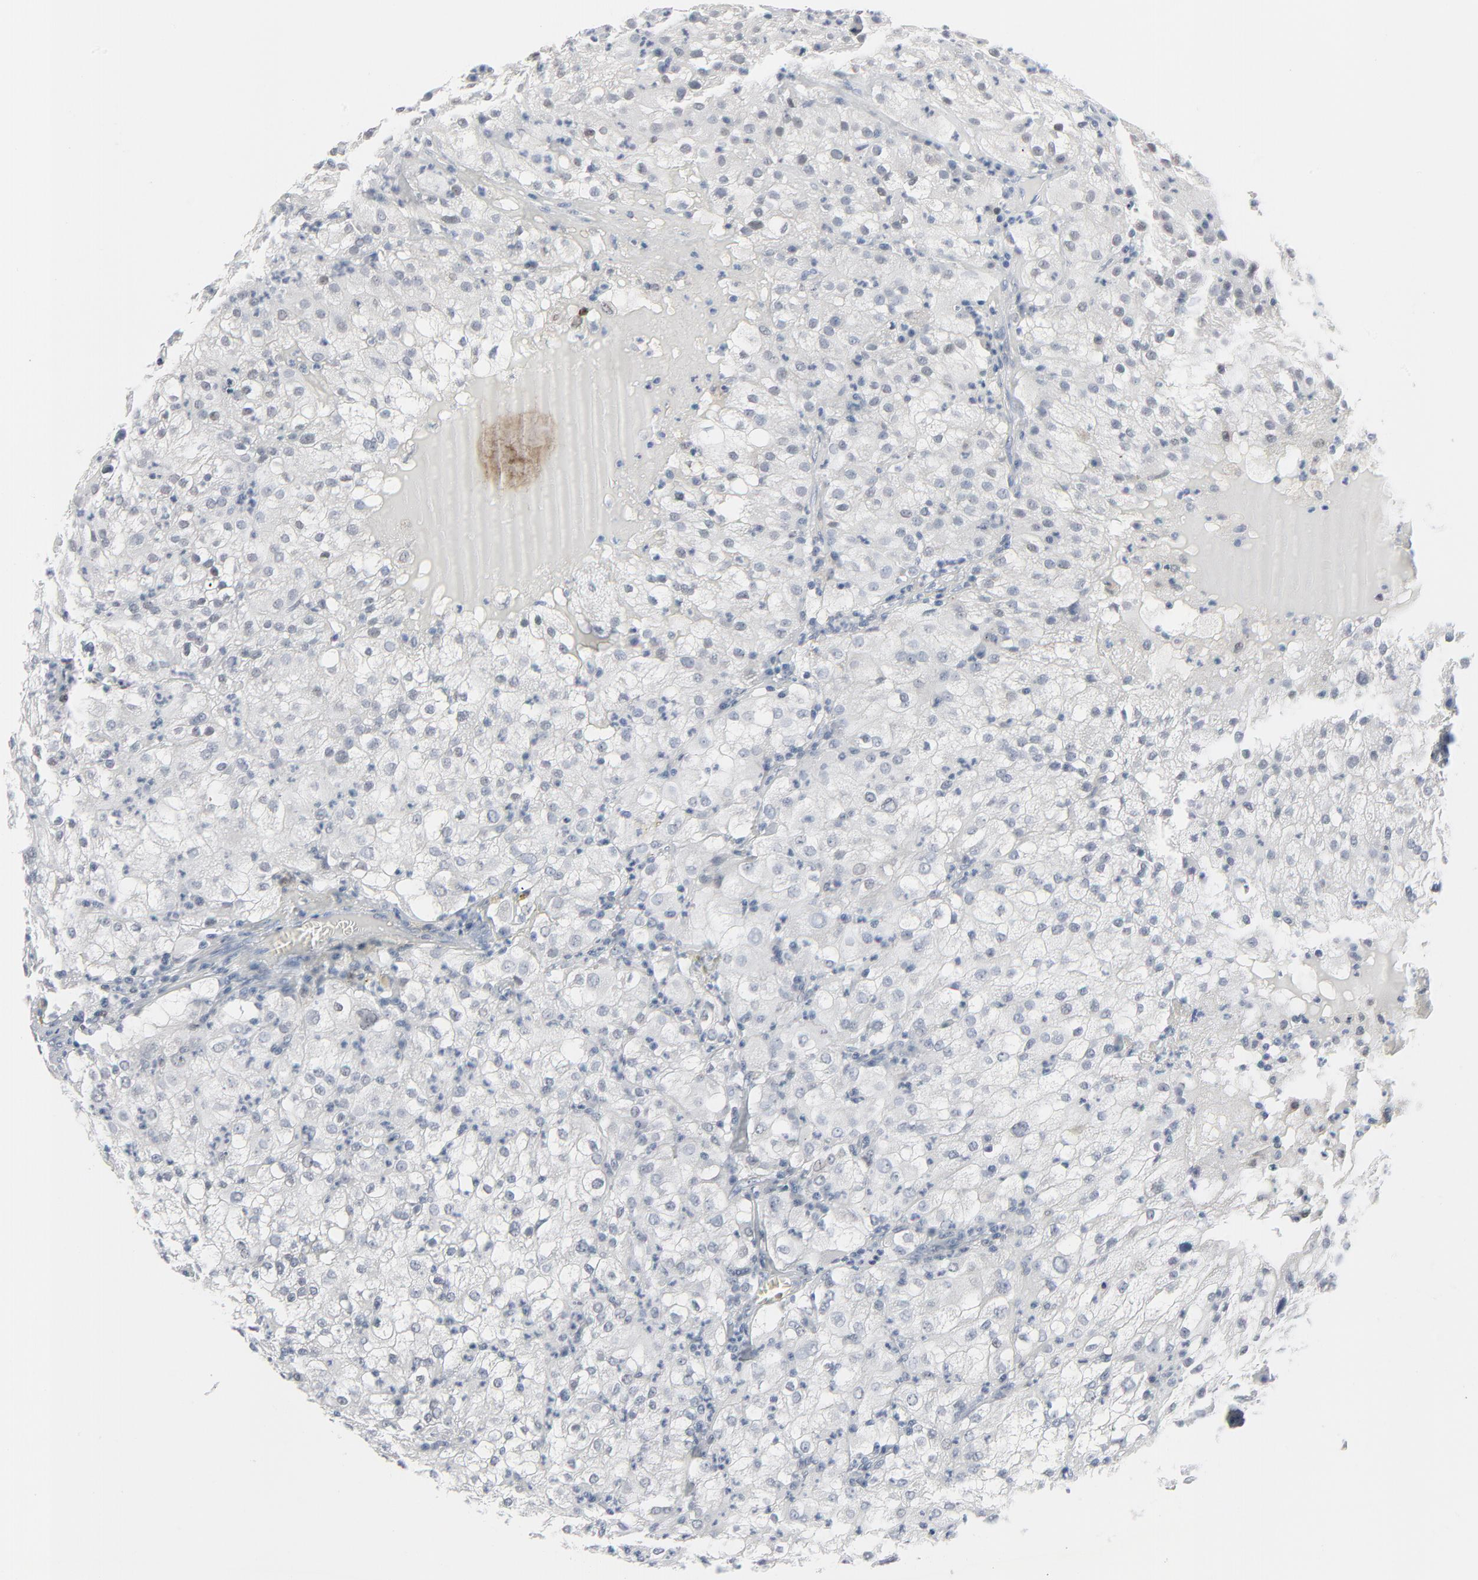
{"staining": {"intensity": "negative", "quantity": "none", "location": "none"}, "tissue": "renal cancer", "cell_type": "Tumor cells", "image_type": "cancer", "snomed": [{"axis": "morphology", "description": "Adenocarcinoma, NOS"}, {"axis": "topography", "description": "Kidney"}], "caption": "Immunohistochemical staining of human renal adenocarcinoma reveals no significant expression in tumor cells.", "gene": "MITF", "patient": {"sex": "female", "age": 56}}